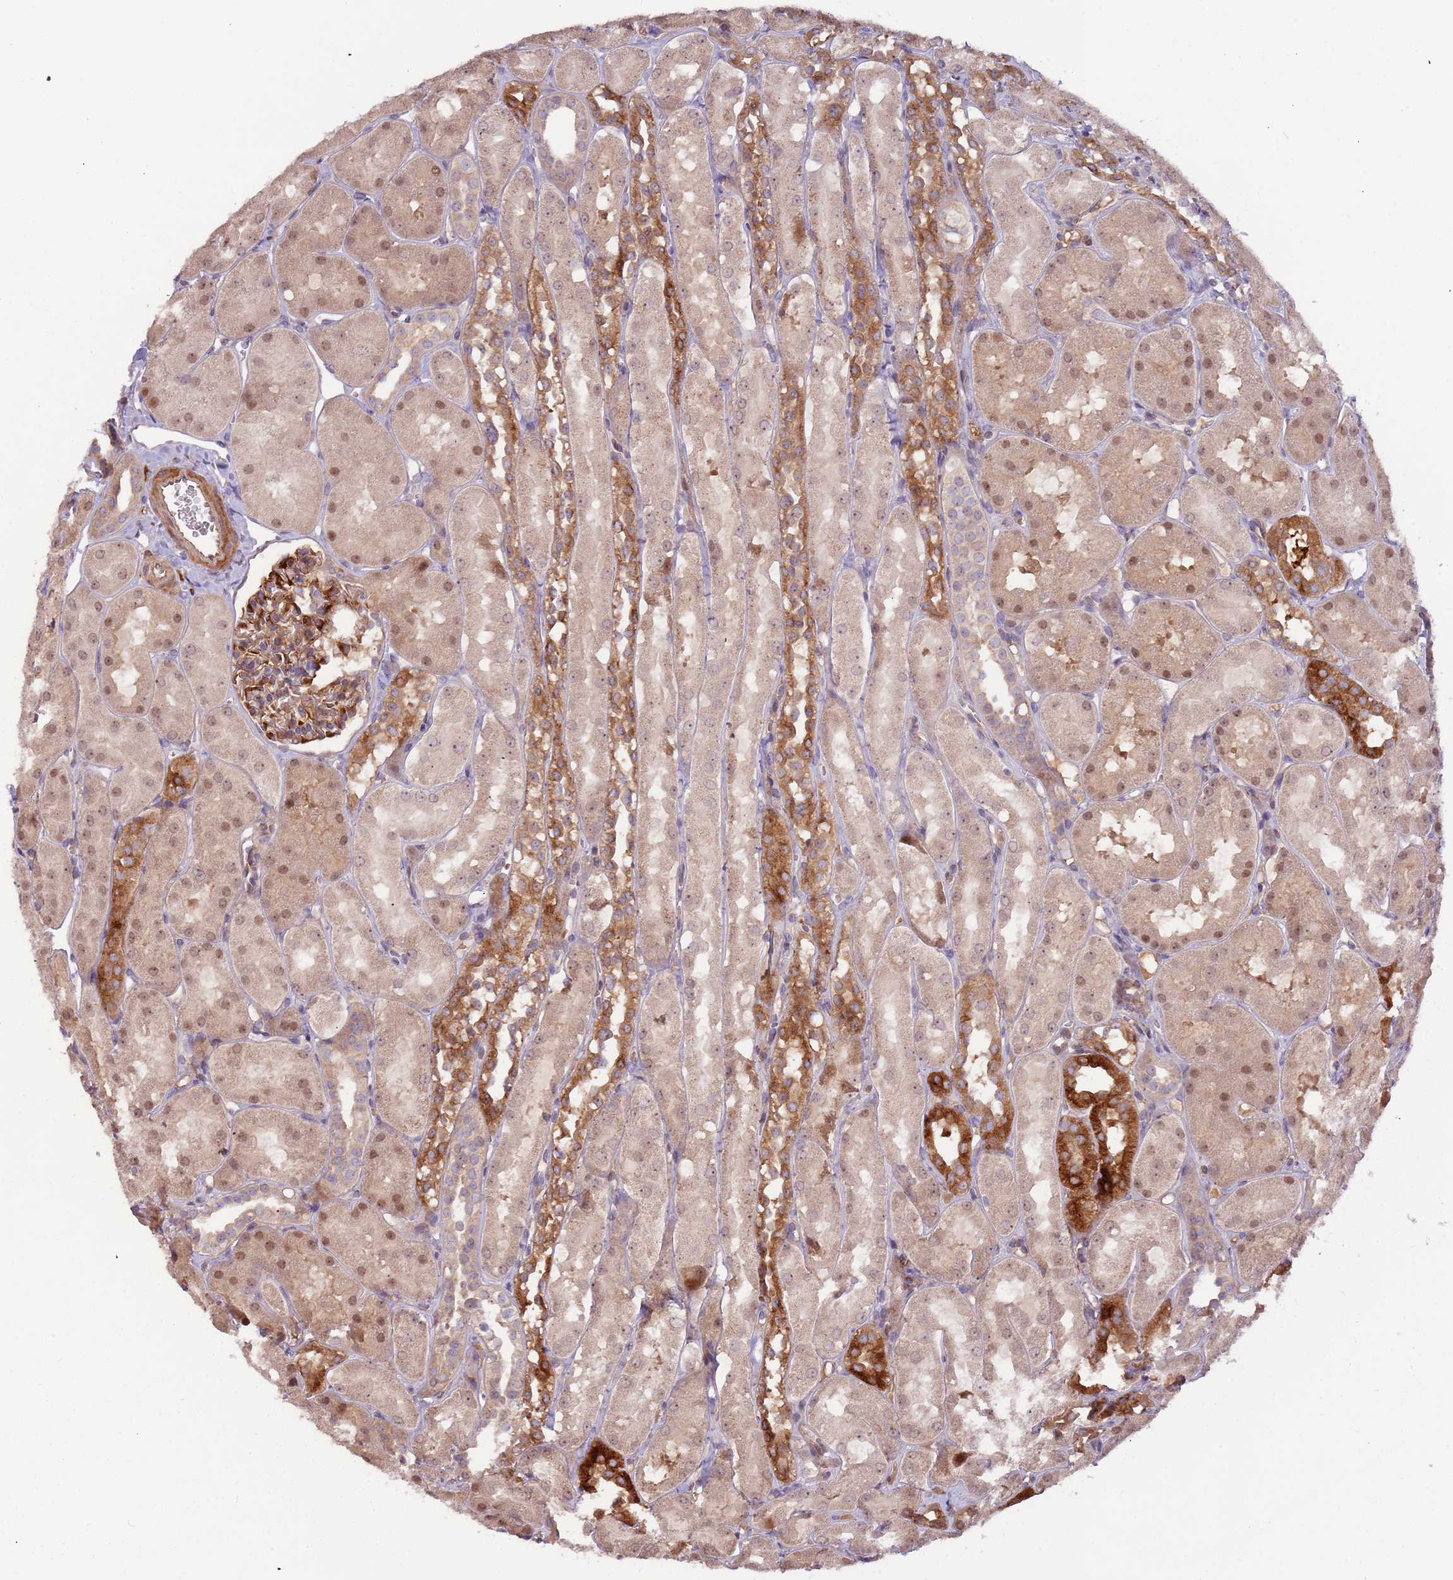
{"staining": {"intensity": "moderate", "quantity": ">75%", "location": "cytoplasmic/membranous"}, "tissue": "kidney", "cell_type": "Cells in glomeruli", "image_type": "normal", "snomed": [{"axis": "morphology", "description": "Normal tissue, NOS"}, {"axis": "topography", "description": "Kidney"}, {"axis": "topography", "description": "Urinary bladder"}], "caption": "Benign kidney was stained to show a protein in brown. There is medium levels of moderate cytoplasmic/membranous staining in approximately >75% of cells in glomeruli. Nuclei are stained in blue.", "gene": "TRAPPC6B", "patient": {"sex": "male", "age": 16}}